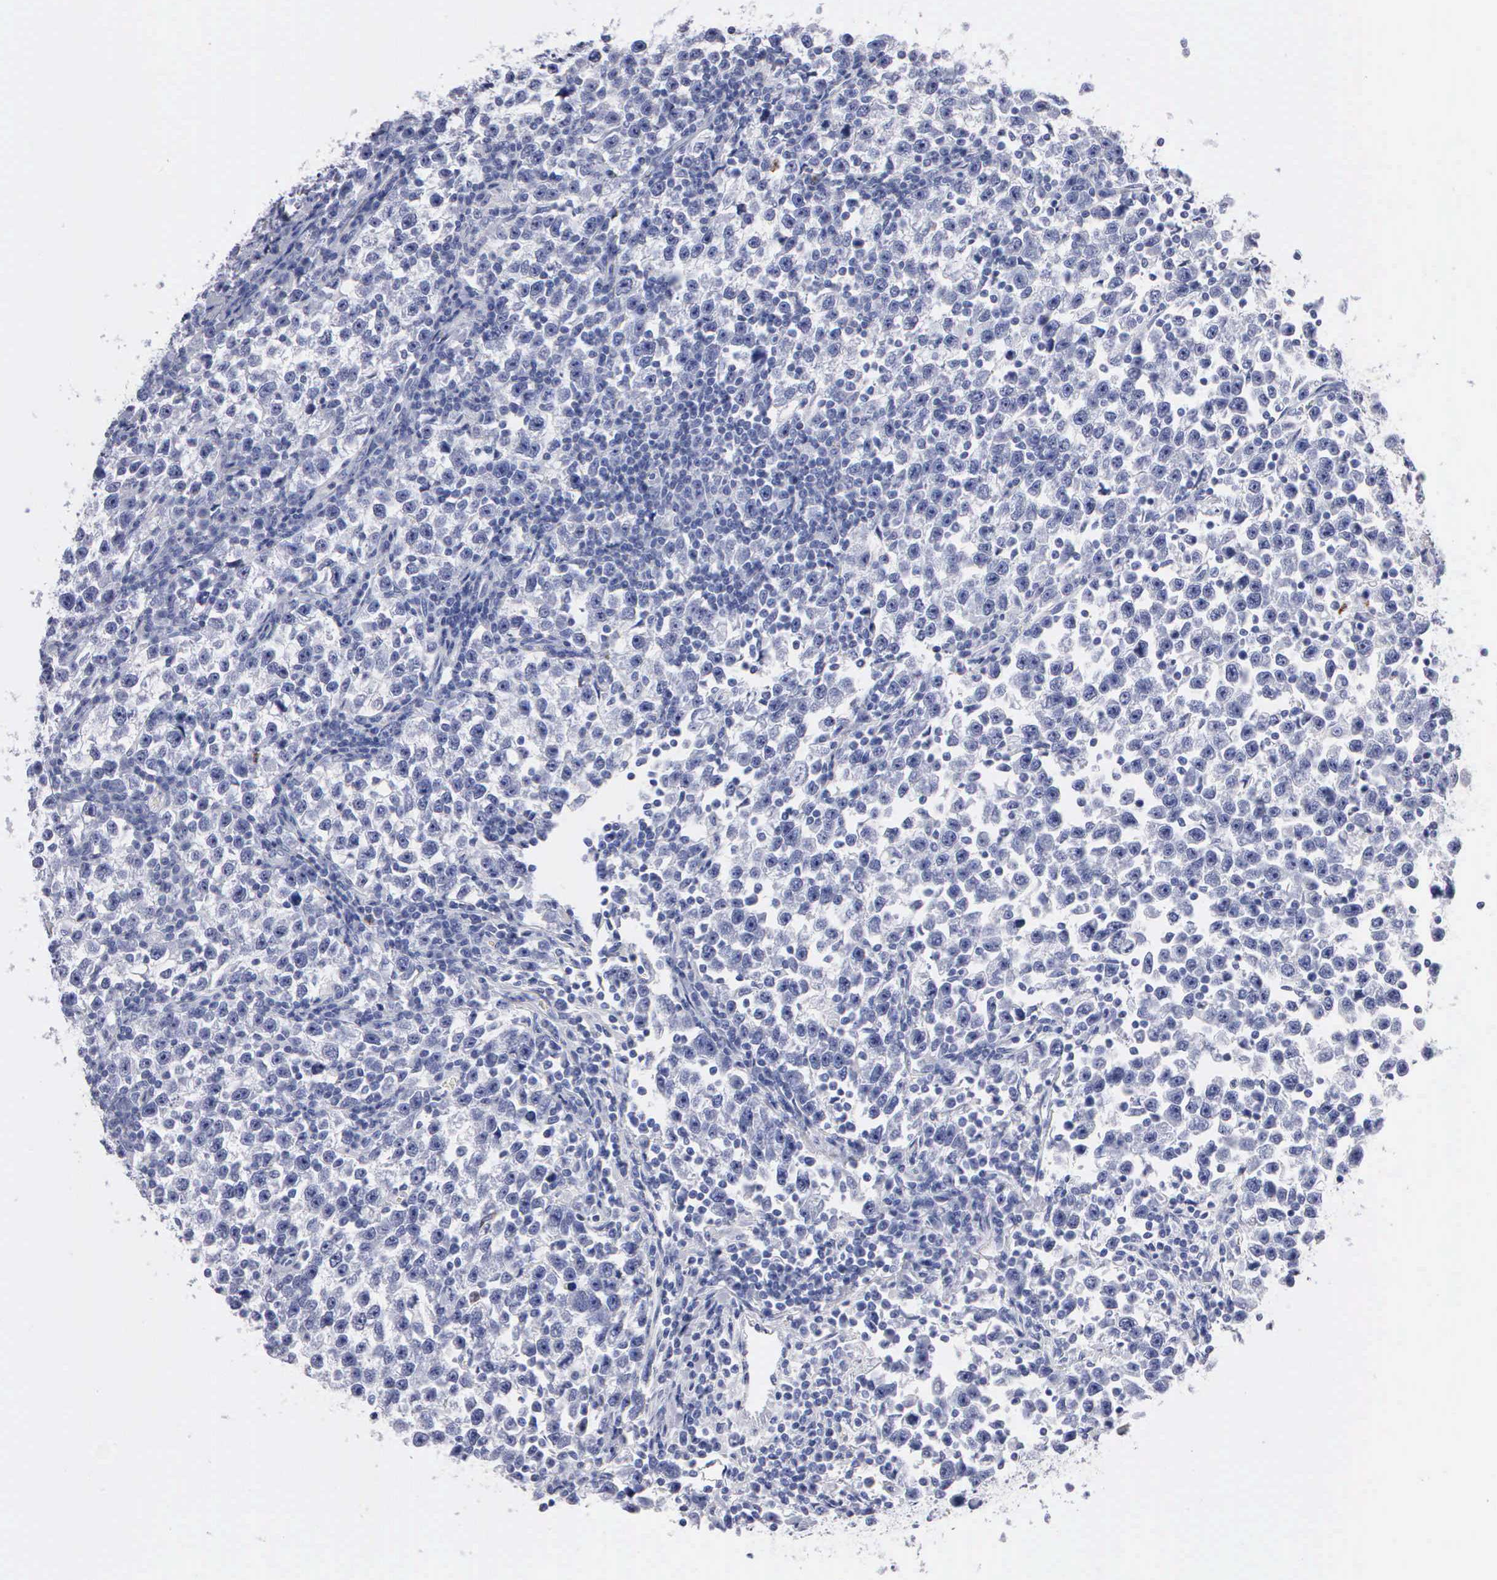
{"staining": {"intensity": "negative", "quantity": "none", "location": "none"}, "tissue": "testis cancer", "cell_type": "Tumor cells", "image_type": "cancer", "snomed": [{"axis": "morphology", "description": "Seminoma, NOS"}, {"axis": "topography", "description": "Testis"}], "caption": "Testis cancer (seminoma) stained for a protein using IHC demonstrates no expression tumor cells.", "gene": "CTSG", "patient": {"sex": "male", "age": 43}}